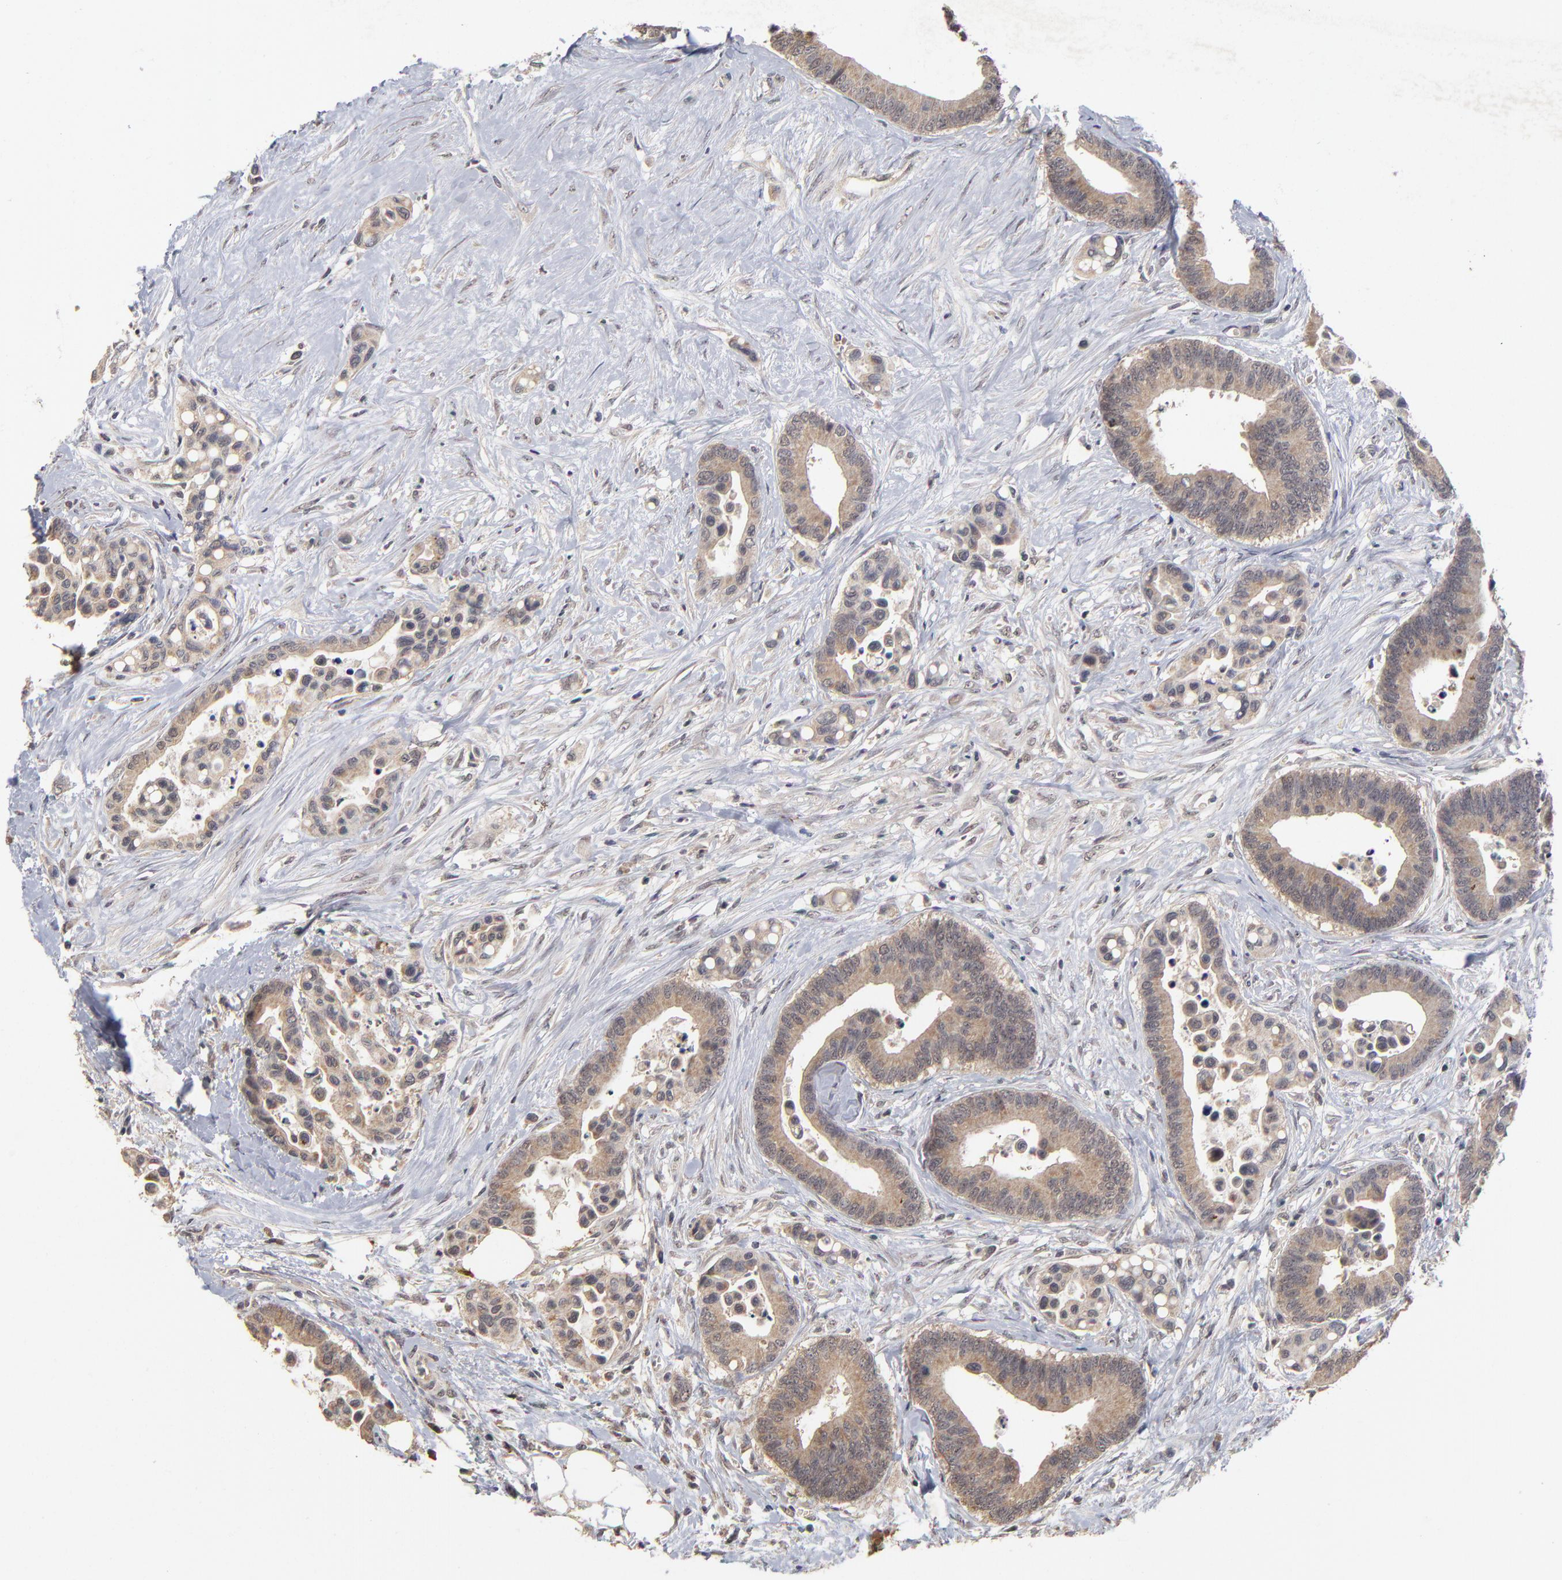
{"staining": {"intensity": "moderate", "quantity": ">75%", "location": "cytoplasmic/membranous"}, "tissue": "colorectal cancer", "cell_type": "Tumor cells", "image_type": "cancer", "snomed": [{"axis": "morphology", "description": "Adenocarcinoma, NOS"}, {"axis": "topography", "description": "Colon"}], "caption": "This image demonstrates colorectal adenocarcinoma stained with immunohistochemistry to label a protein in brown. The cytoplasmic/membranous of tumor cells show moderate positivity for the protein. Nuclei are counter-stained blue.", "gene": "WSB1", "patient": {"sex": "male", "age": 82}}